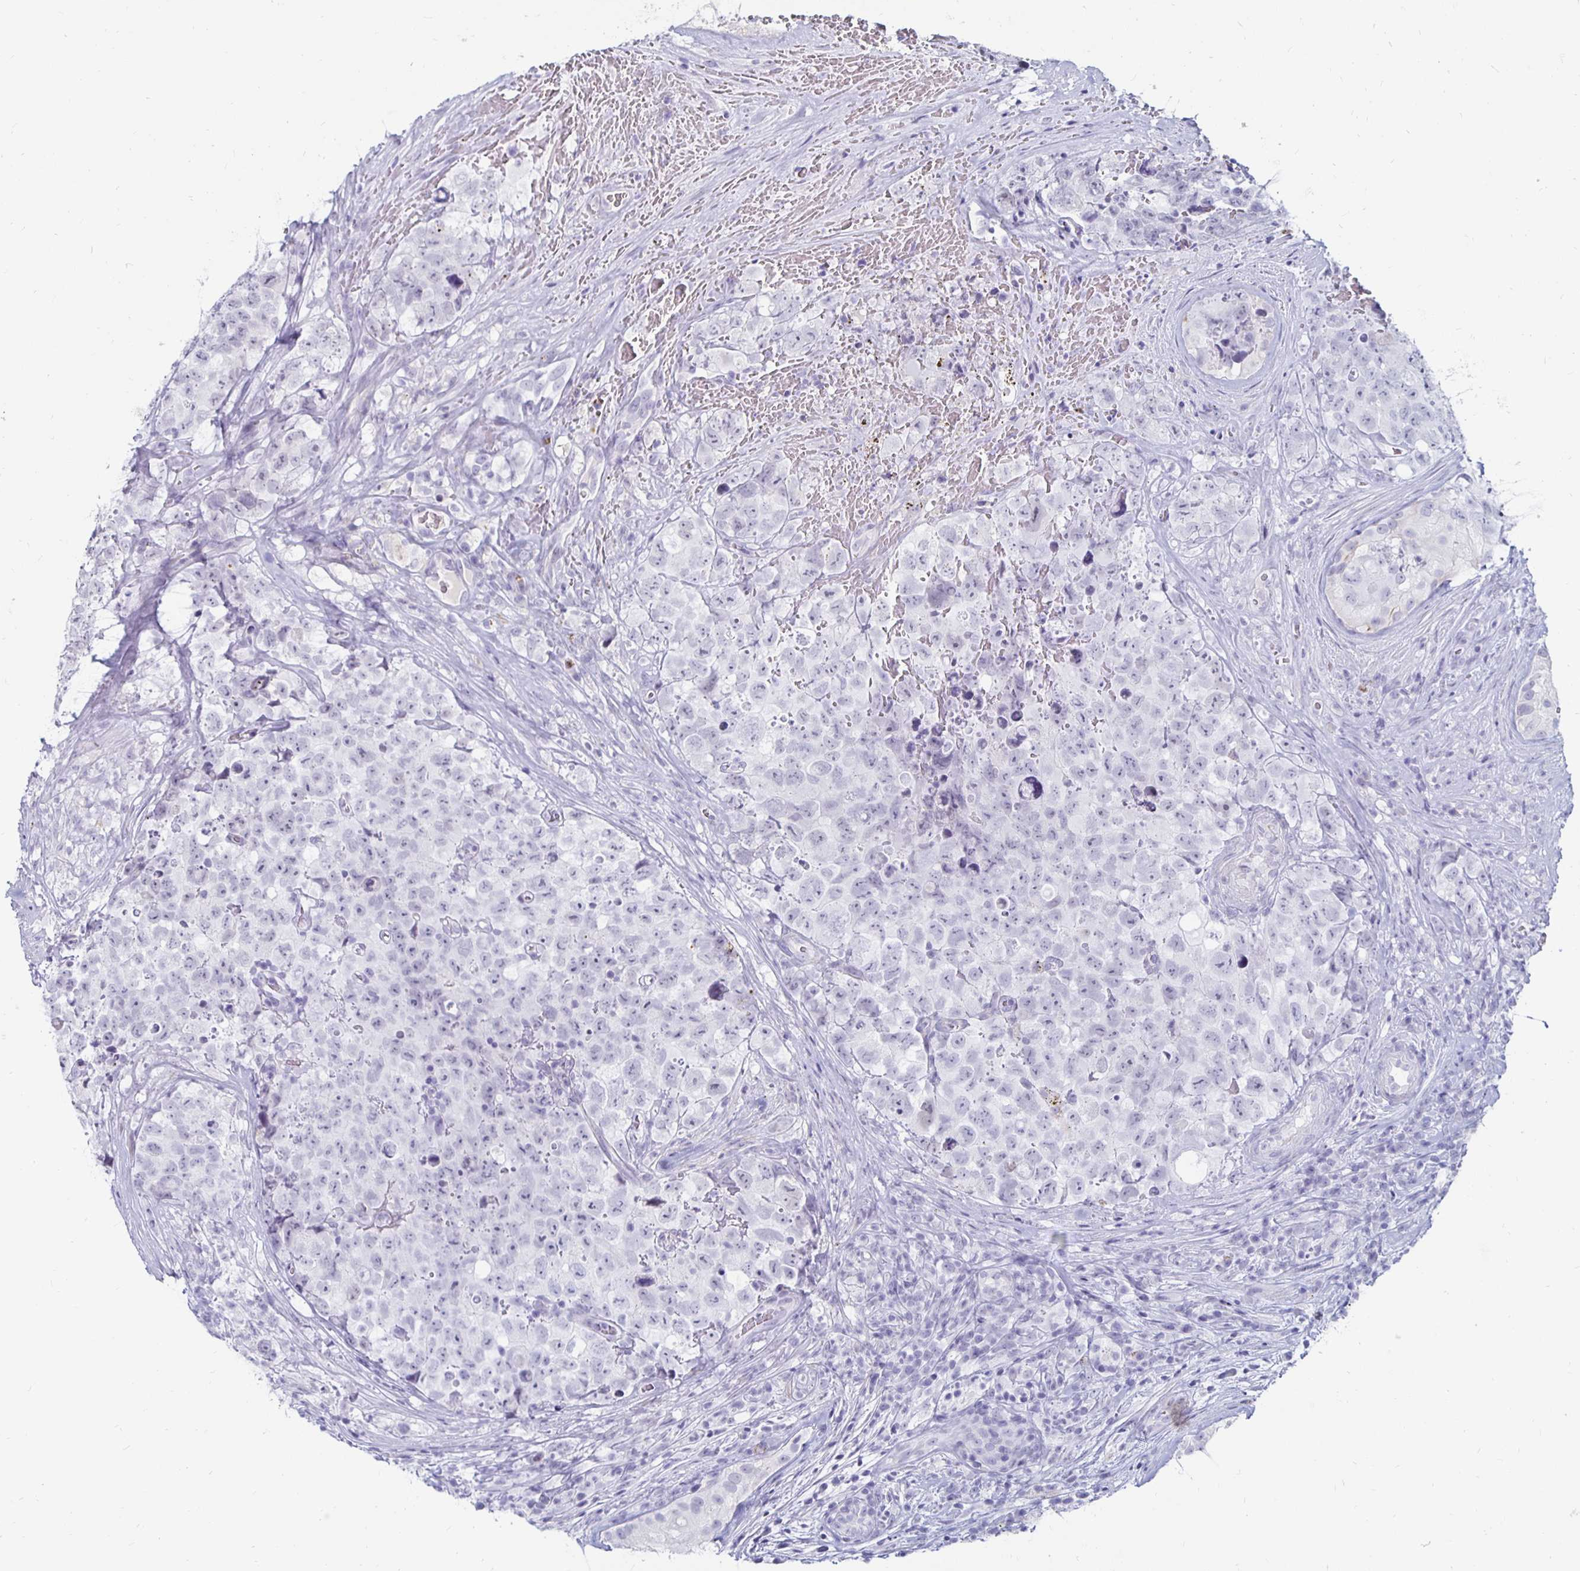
{"staining": {"intensity": "negative", "quantity": "none", "location": "none"}, "tissue": "testis cancer", "cell_type": "Tumor cells", "image_type": "cancer", "snomed": [{"axis": "morphology", "description": "Carcinoma, Embryonal, NOS"}, {"axis": "topography", "description": "Testis"}], "caption": "An IHC histopathology image of testis embryonal carcinoma is shown. There is no staining in tumor cells of testis embryonal carcinoma.", "gene": "KCNQ2", "patient": {"sex": "male", "age": 18}}